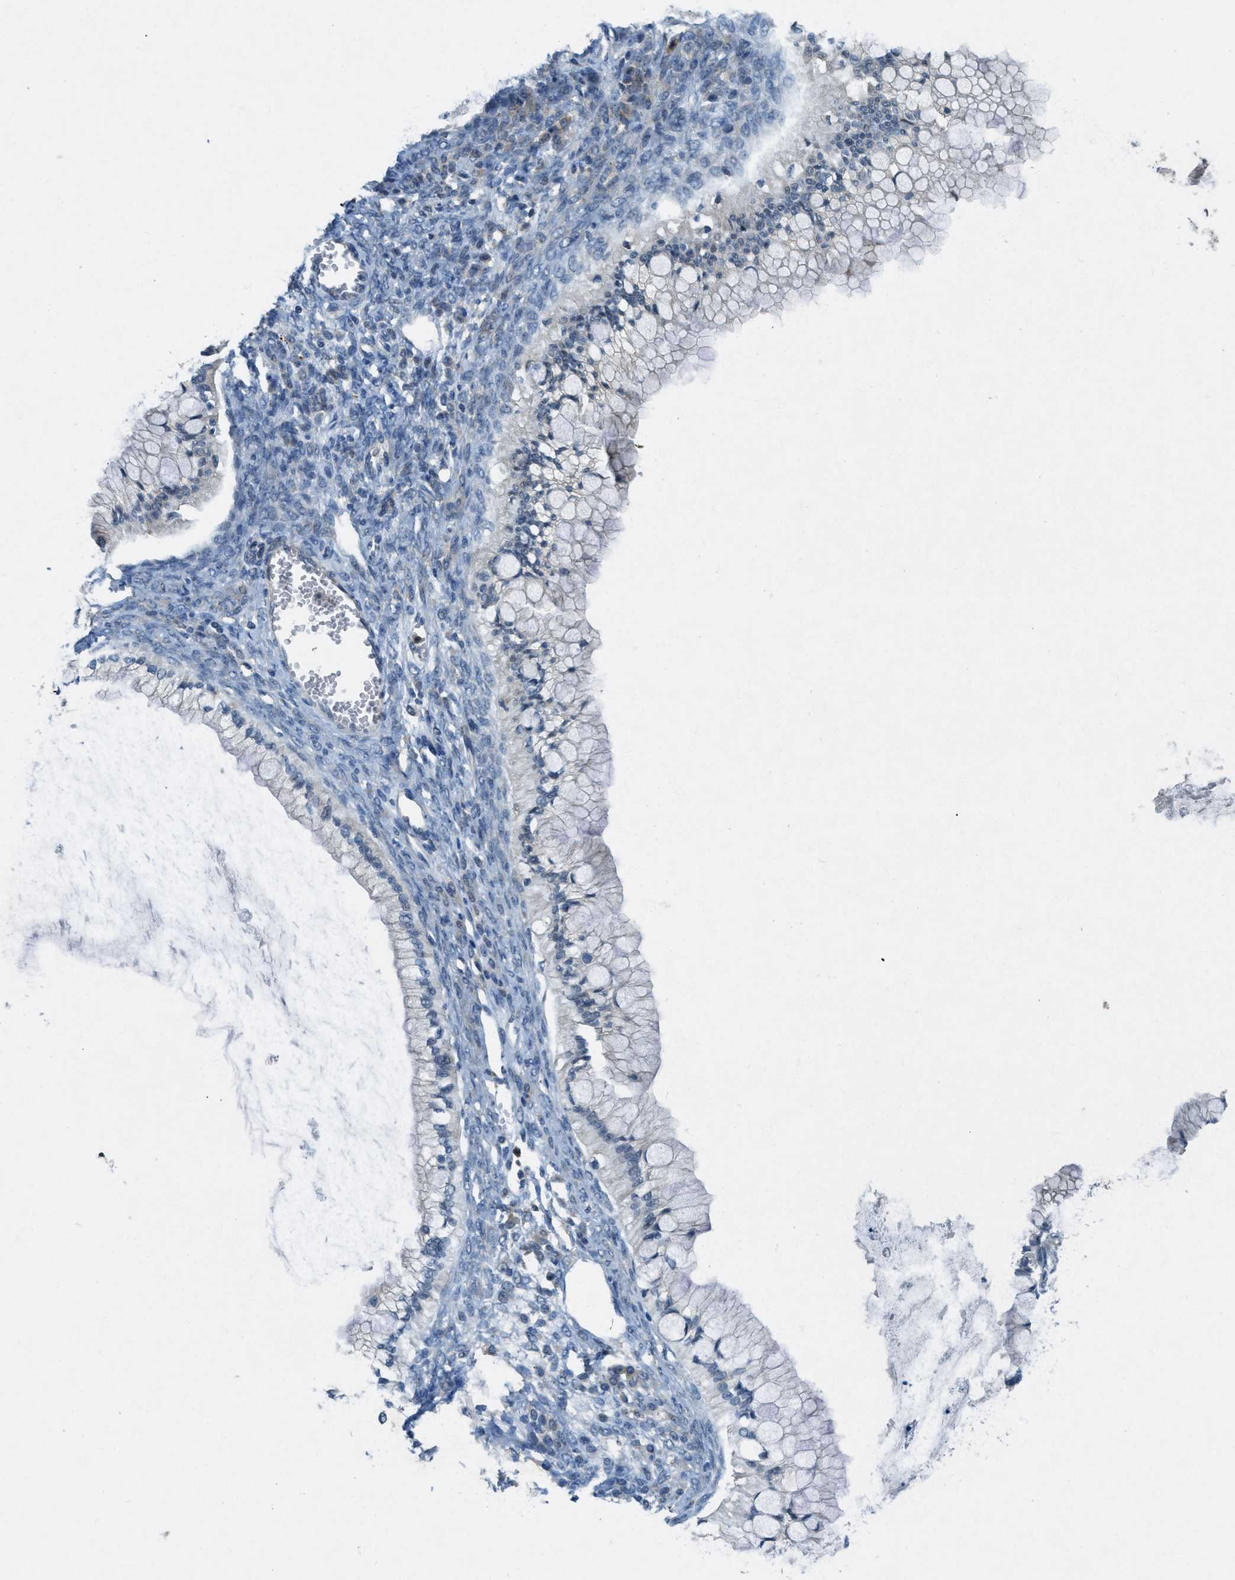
{"staining": {"intensity": "negative", "quantity": "none", "location": "none"}, "tissue": "ovarian cancer", "cell_type": "Tumor cells", "image_type": "cancer", "snomed": [{"axis": "morphology", "description": "Cystadenocarcinoma, mucinous, NOS"}, {"axis": "topography", "description": "Ovary"}], "caption": "Immunohistochemistry image of ovarian cancer stained for a protein (brown), which demonstrates no staining in tumor cells.", "gene": "SNX14", "patient": {"sex": "female", "age": 57}}